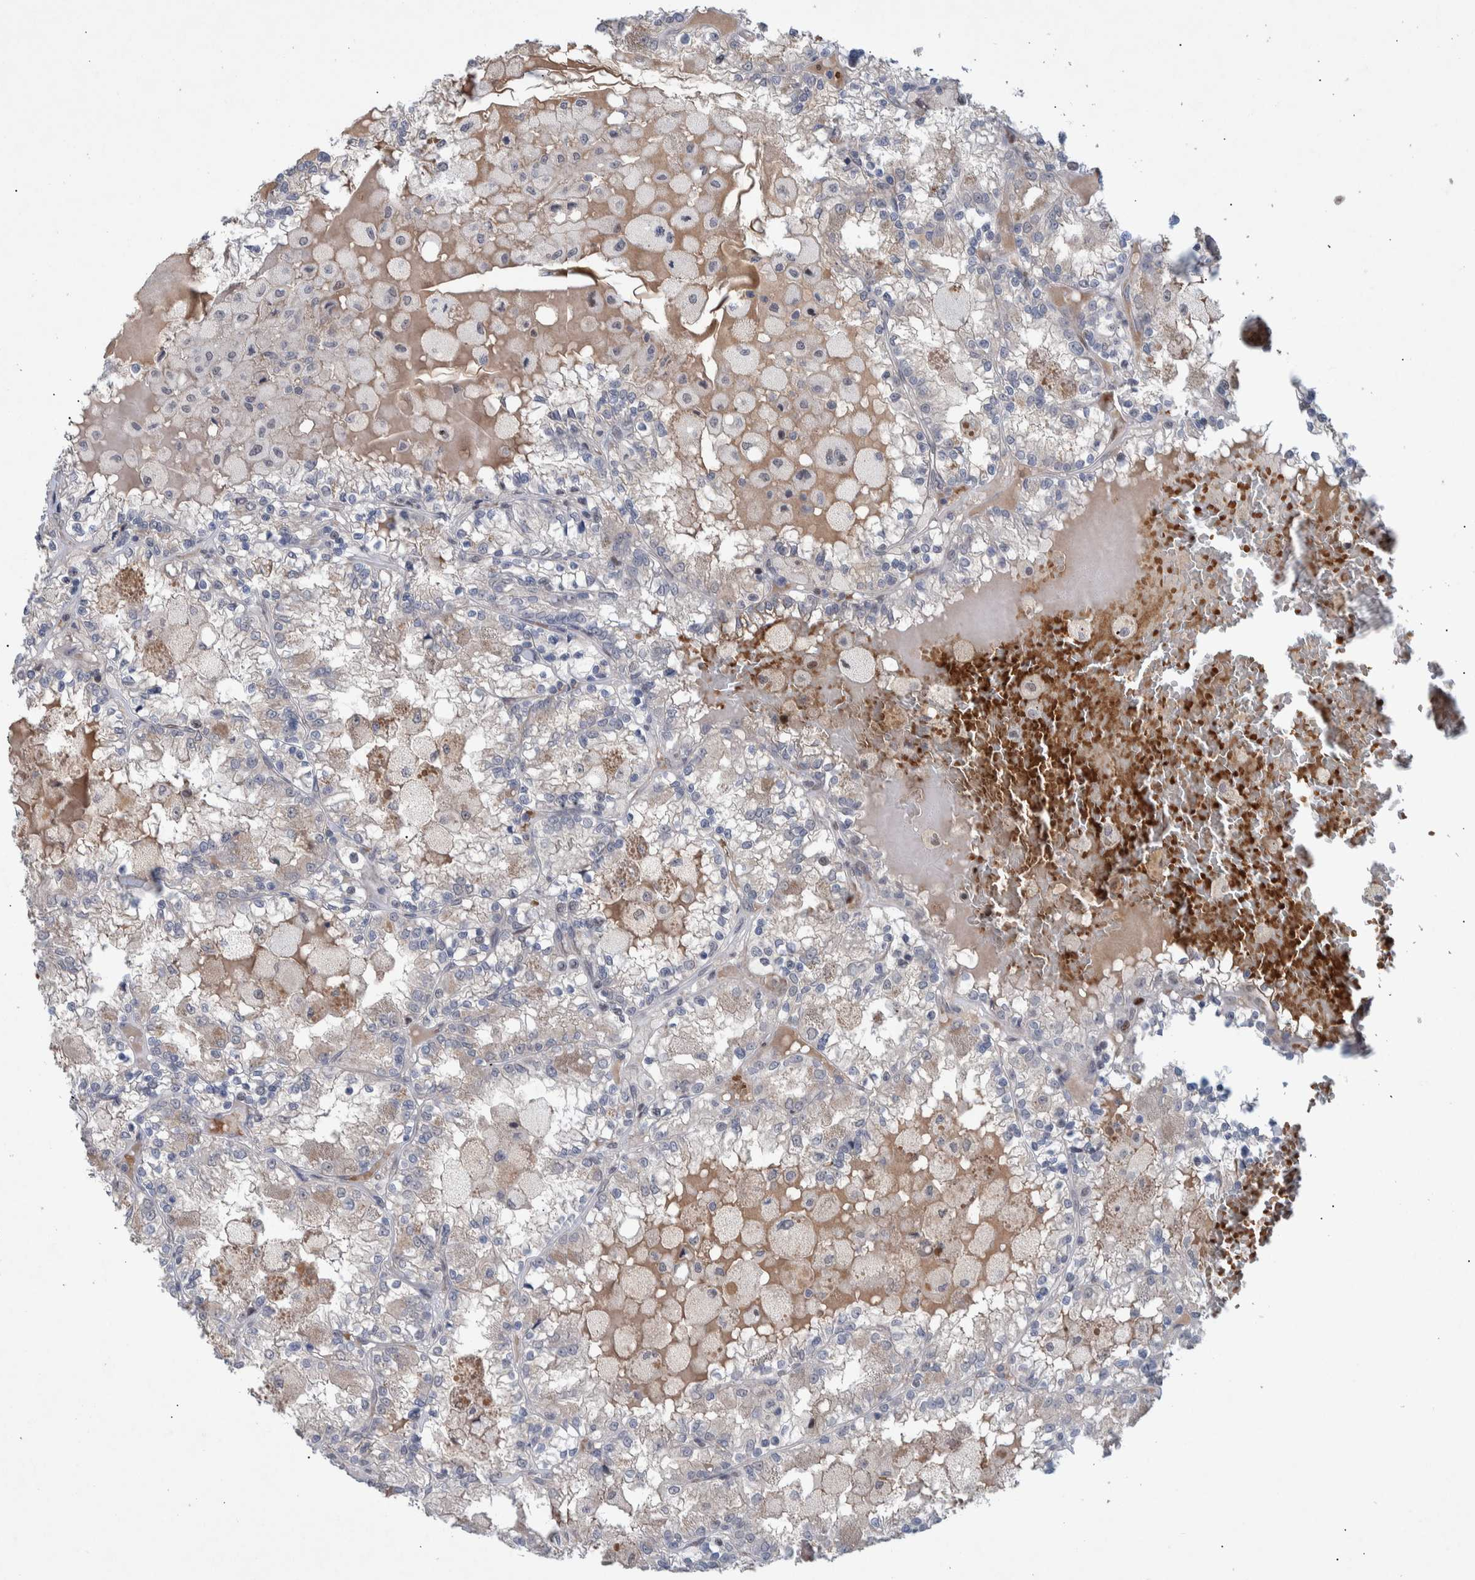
{"staining": {"intensity": "weak", "quantity": "<25%", "location": "cytoplasmic/membranous"}, "tissue": "renal cancer", "cell_type": "Tumor cells", "image_type": "cancer", "snomed": [{"axis": "morphology", "description": "Adenocarcinoma, NOS"}, {"axis": "topography", "description": "Kidney"}], "caption": "Tumor cells show no significant protein expression in renal adenocarcinoma. (Brightfield microscopy of DAB IHC at high magnification).", "gene": "ESRP1", "patient": {"sex": "female", "age": 56}}